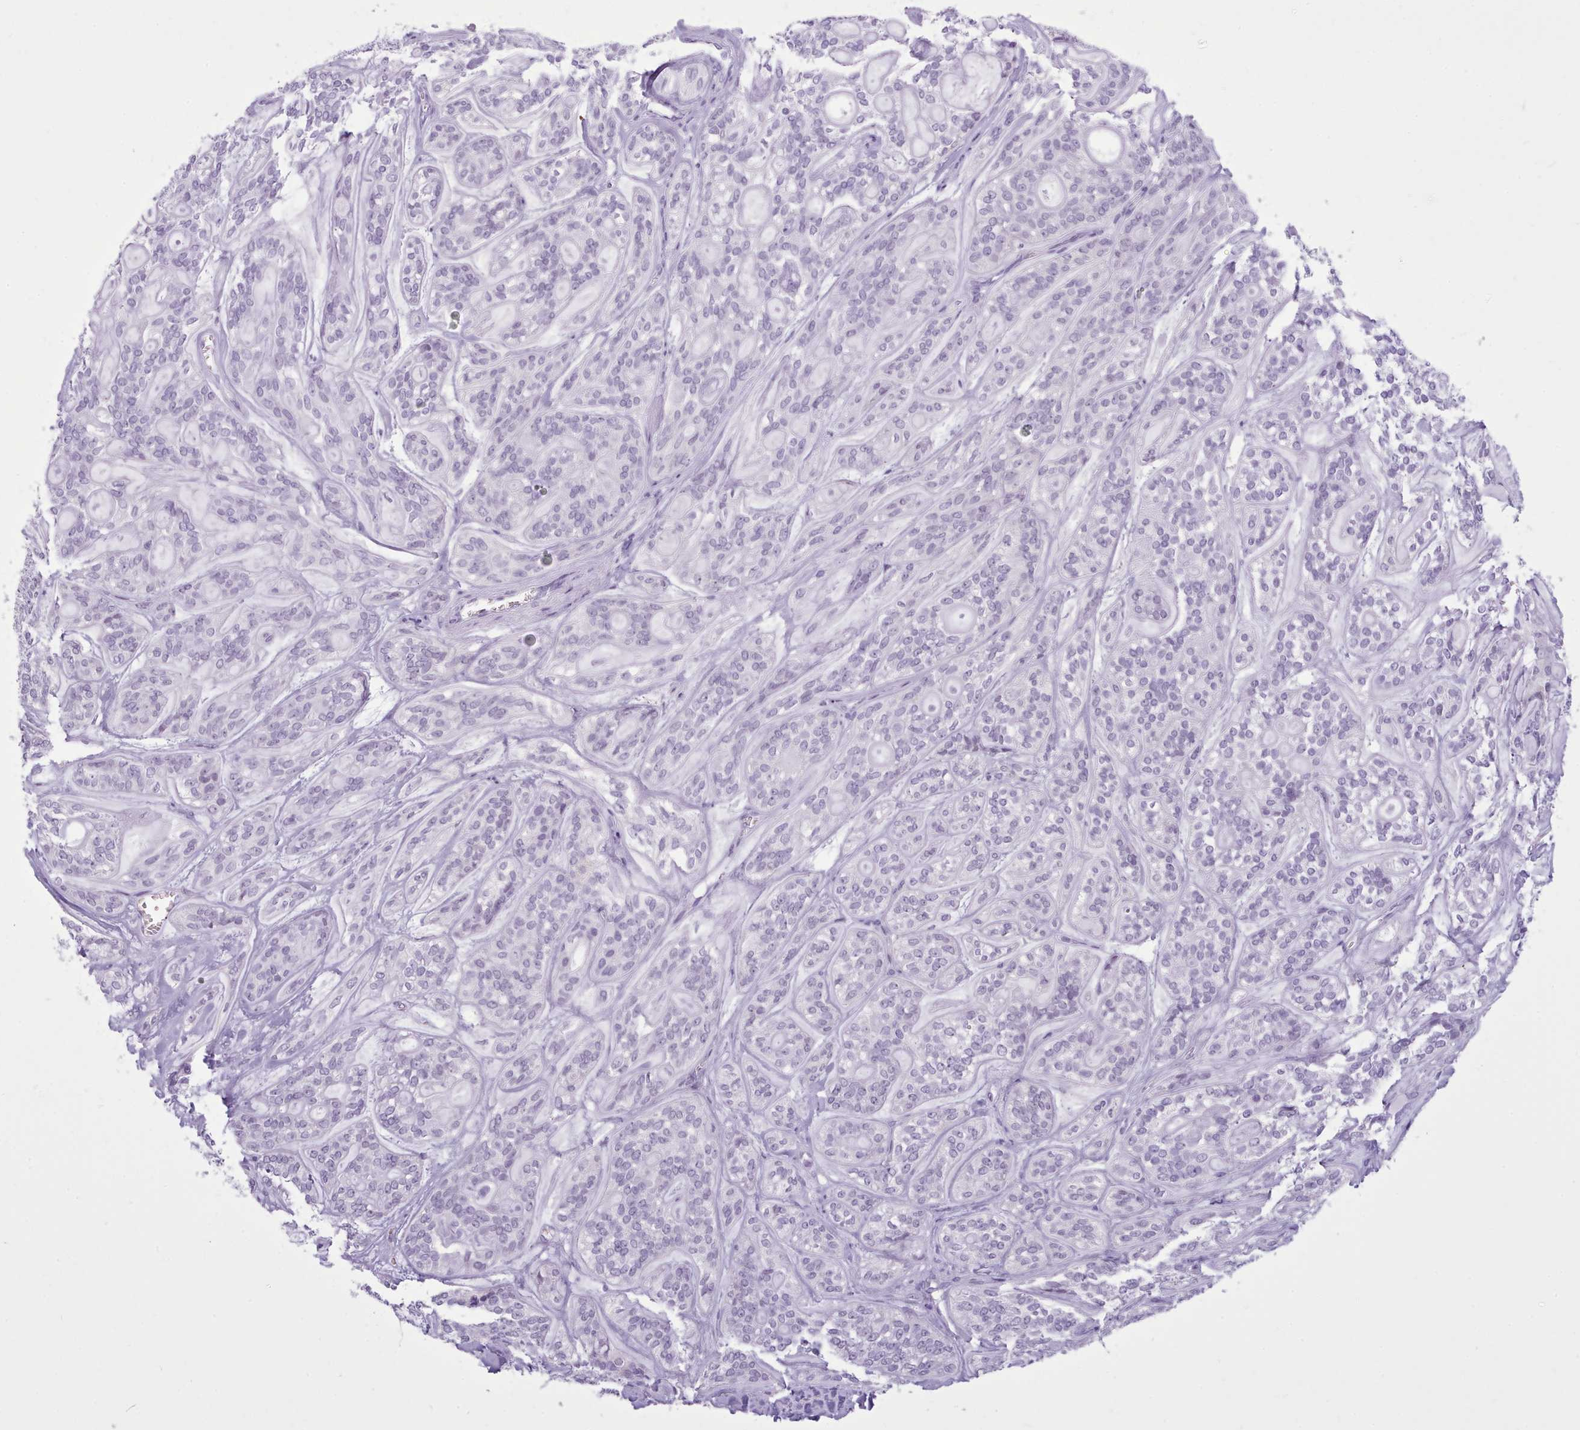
{"staining": {"intensity": "negative", "quantity": "none", "location": "none"}, "tissue": "head and neck cancer", "cell_type": "Tumor cells", "image_type": "cancer", "snomed": [{"axis": "morphology", "description": "Adenocarcinoma, NOS"}, {"axis": "topography", "description": "Head-Neck"}], "caption": "IHC of head and neck cancer (adenocarcinoma) exhibits no expression in tumor cells. (DAB (3,3'-diaminobenzidine) IHC, high magnification).", "gene": "FBXO48", "patient": {"sex": "male", "age": 66}}